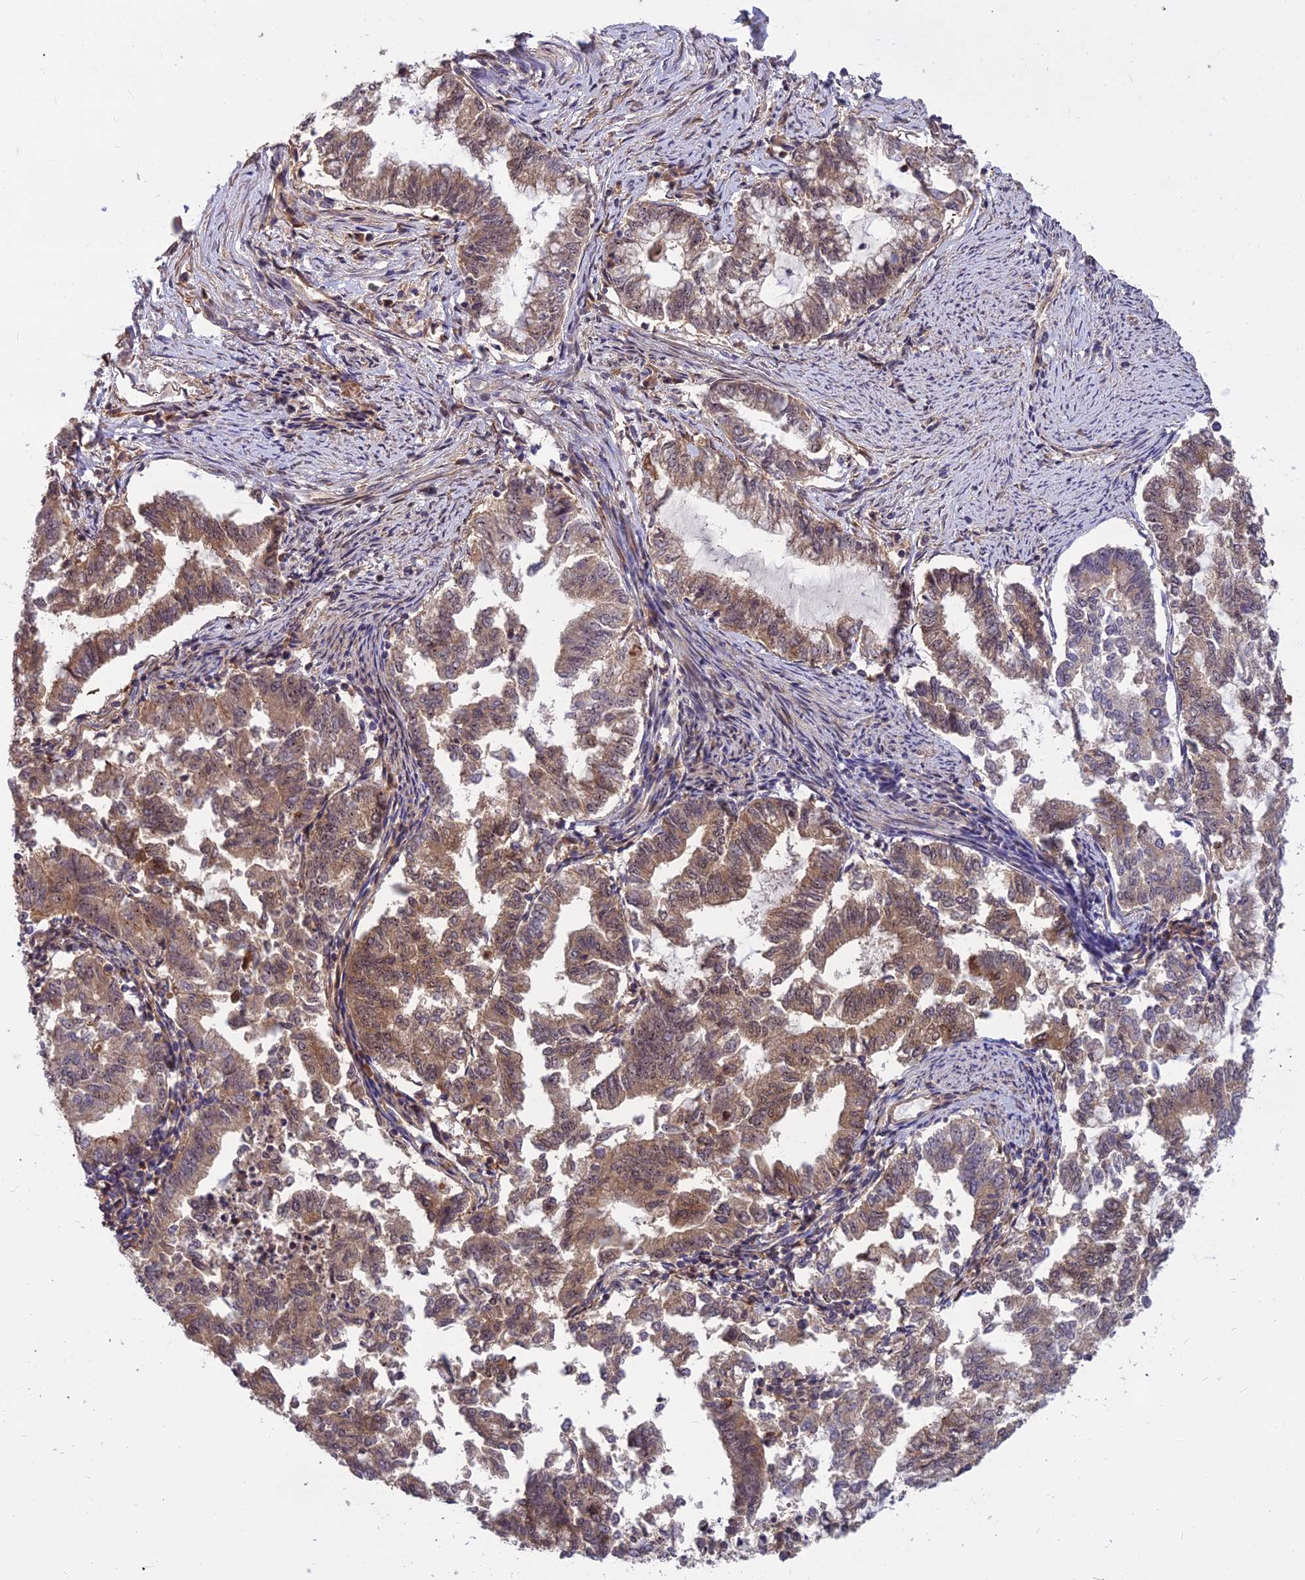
{"staining": {"intensity": "moderate", "quantity": ">75%", "location": "cytoplasmic/membranous,nuclear"}, "tissue": "endometrial cancer", "cell_type": "Tumor cells", "image_type": "cancer", "snomed": [{"axis": "morphology", "description": "Adenocarcinoma, NOS"}, {"axis": "topography", "description": "Endometrium"}], "caption": "Immunohistochemical staining of human endometrial adenocarcinoma displays medium levels of moderate cytoplasmic/membranous and nuclear protein positivity in approximately >75% of tumor cells.", "gene": "TCEA3", "patient": {"sex": "female", "age": 79}}